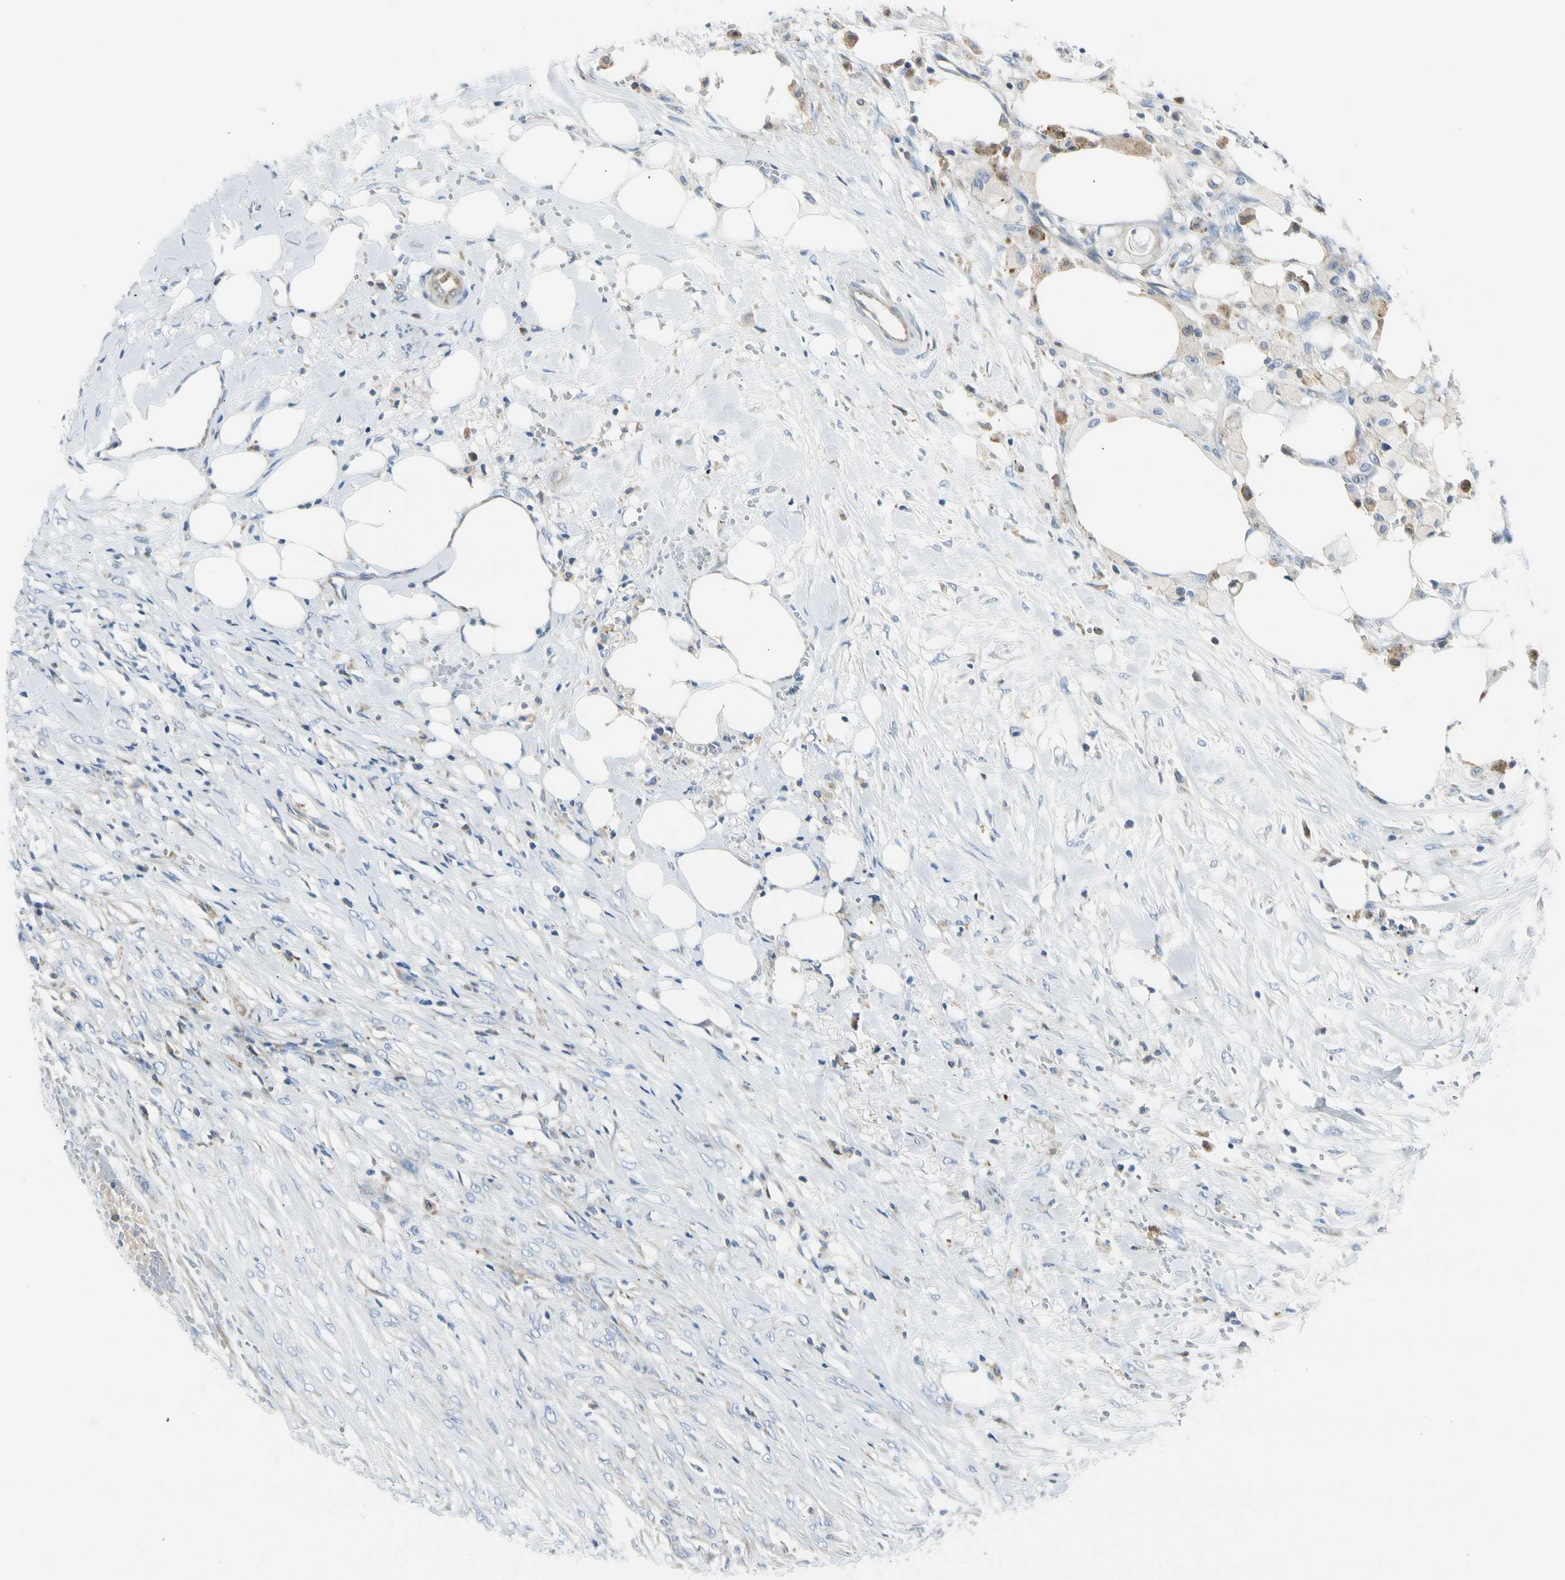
{"staining": {"intensity": "weak", "quantity": "<25%", "location": "cytoplasmic/membranous"}, "tissue": "colorectal cancer", "cell_type": "Tumor cells", "image_type": "cancer", "snomed": [{"axis": "morphology", "description": "Adenocarcinoma, NOS"}, {"axis": "topography", "description": "Colon"}], "caption": "Colorectal adenocarcinoma was stained to show a protein in brown. There is no significant expression in tumor cells. (Stains: DAB immunohistochemistry with hematoxylin counter stain, Microscopy: brightfield microscopy at high magnification).", "gene": "TNFSF11", "patient": {"sex": "female", "age": 57}}